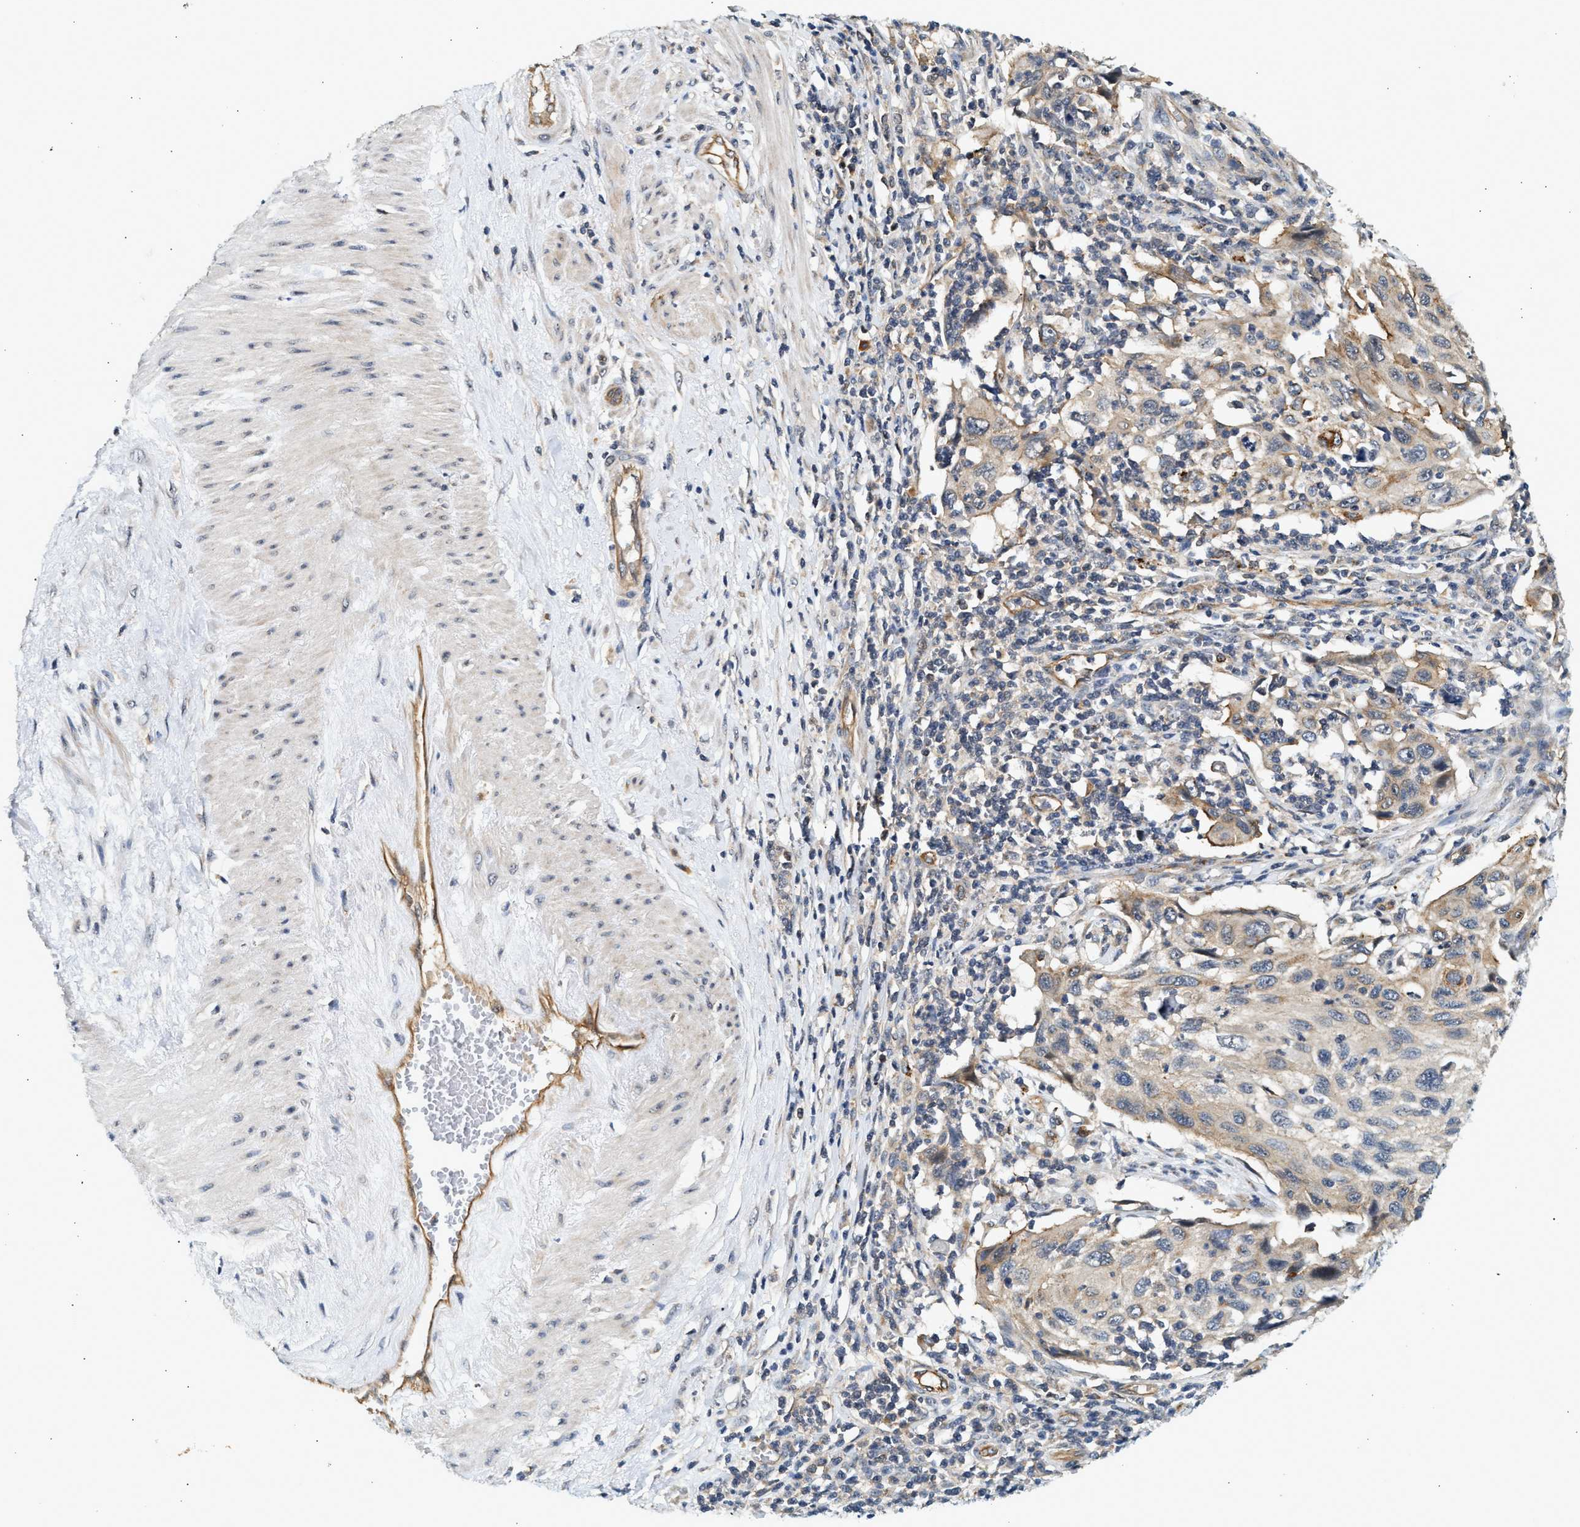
{"staining": {"intensity": "weak", "quantity": "<25%", "location": "cytoplasmic/membranous"}, "tissue": "cervical cancer", "cell_type": "Tumor cells", "image_type": "cancer", "snomed": [{"axis": "morphology", "description": "Squamous cell carcinoma, NOS"}, {"axis": "topography", "description": "Cervix"}], "caption": "Cervical cancer was stained to show a protein in brown. There is no significant staining in tumor cells.", "gene": "DUSP14", "patient": {"sex": "female", "age": 70}}